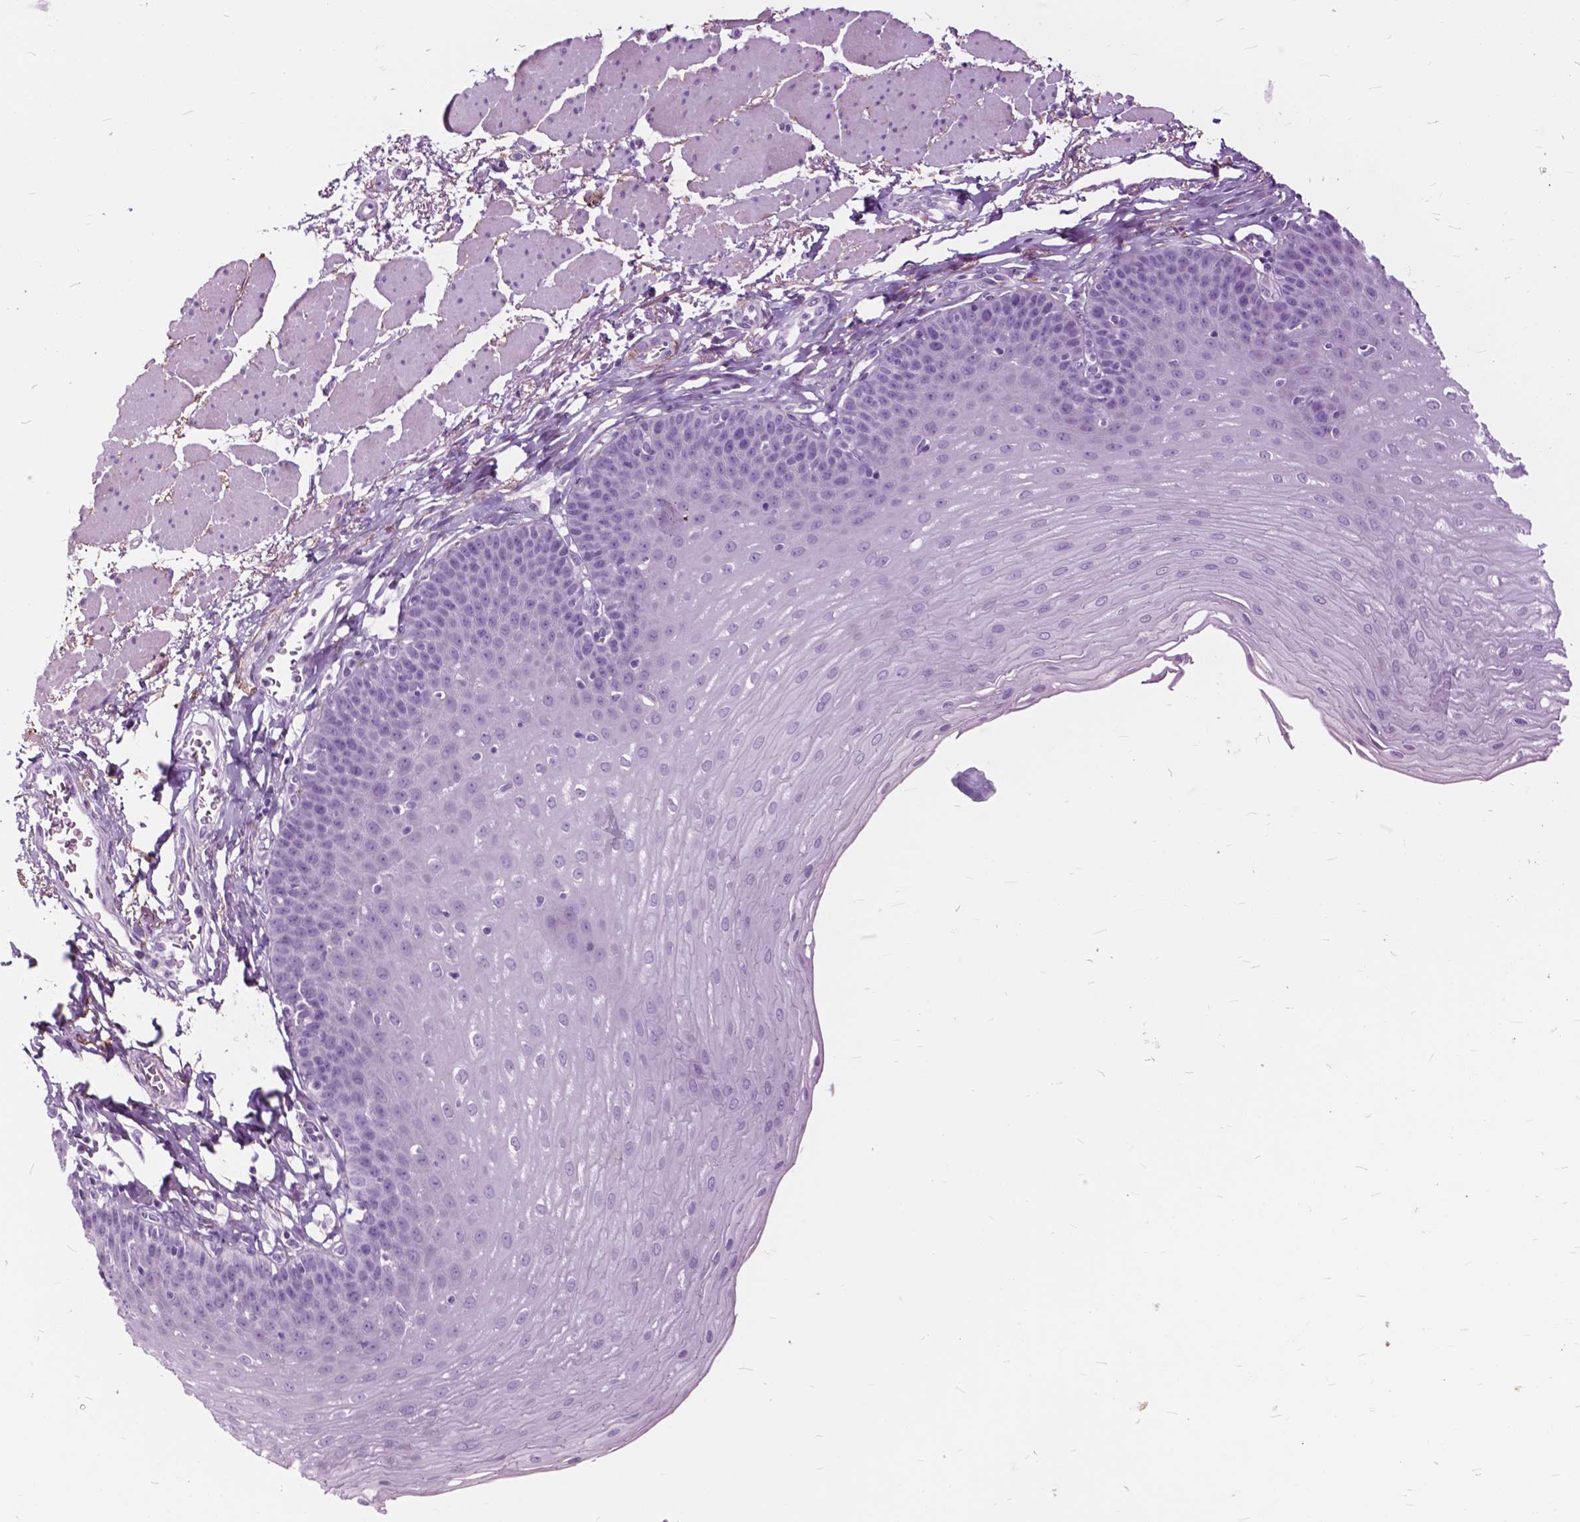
{"staining": {"intensity": "negative", "quantity": "none", "location": "none"}, "tissue": "esophagus", "cell_type": "Squamous epithelial cells", "image_type": "normal", "snomed": [{"axis": "morphology", "description": "Normal tissue, NOS"}, {"axis": "topography", "description": "Esophagus"}], "caption": "Immunohistochemistry (IHC) histopathology image of unremarkable human esophagus stained for a protein (brown), which reveals no positivity in squamous epithelial cells. The staining was performed using DAB to visualize the protein expression in brown, while the nuclei were stained in blue with hematoxylin (Magnification: 20x).", "gene": "GDF9", "patient": {"sex": "female", "age": 81}}